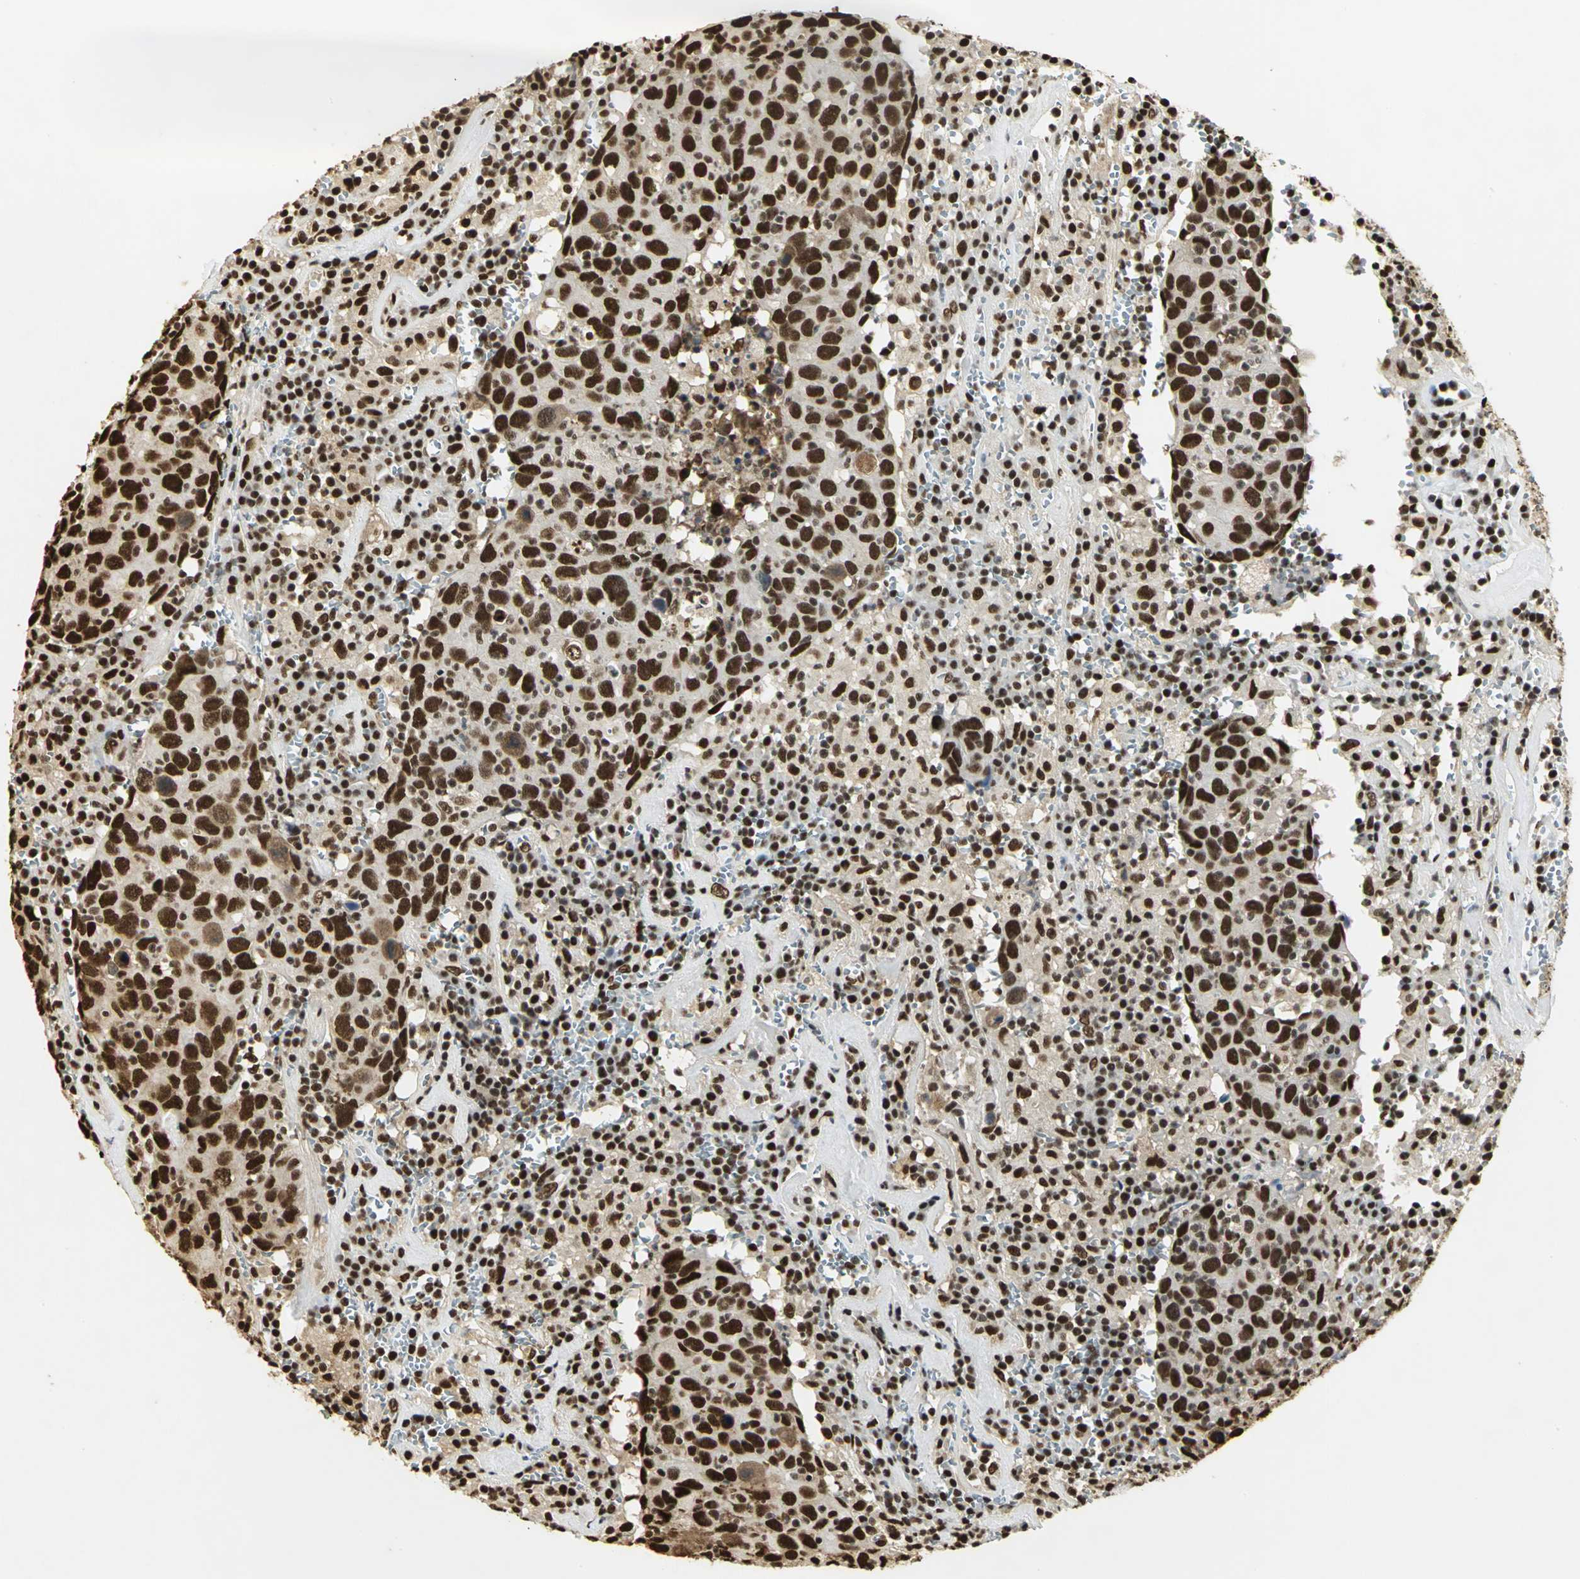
{"staining": {"intensity": "strong", "quantity": ">75%", "location": "nuclear"}, "tissue": "head and neck cancer", "cell_type": "Tumor cells", "image_type": "cancer", "snomed": [{"axis": "morphology", "description": "Adenocarcinoma, NOS"}, {"axis": "topography", "description": "Salivary gland"}, {"axis": "topography", "description": "Head-Neck"}], "caption": "DAB immunohistochemical staining of head and neck cancer demonstrates strong nuclear protein positivity in about >75% of tumor cells. The protein of interest is stained brown, and the nuclei are stained in blue (DAB IHC with brightfield microscopy, high magnification).", "gene": "SET", "patient": {"sex": "female", "age": 65}}